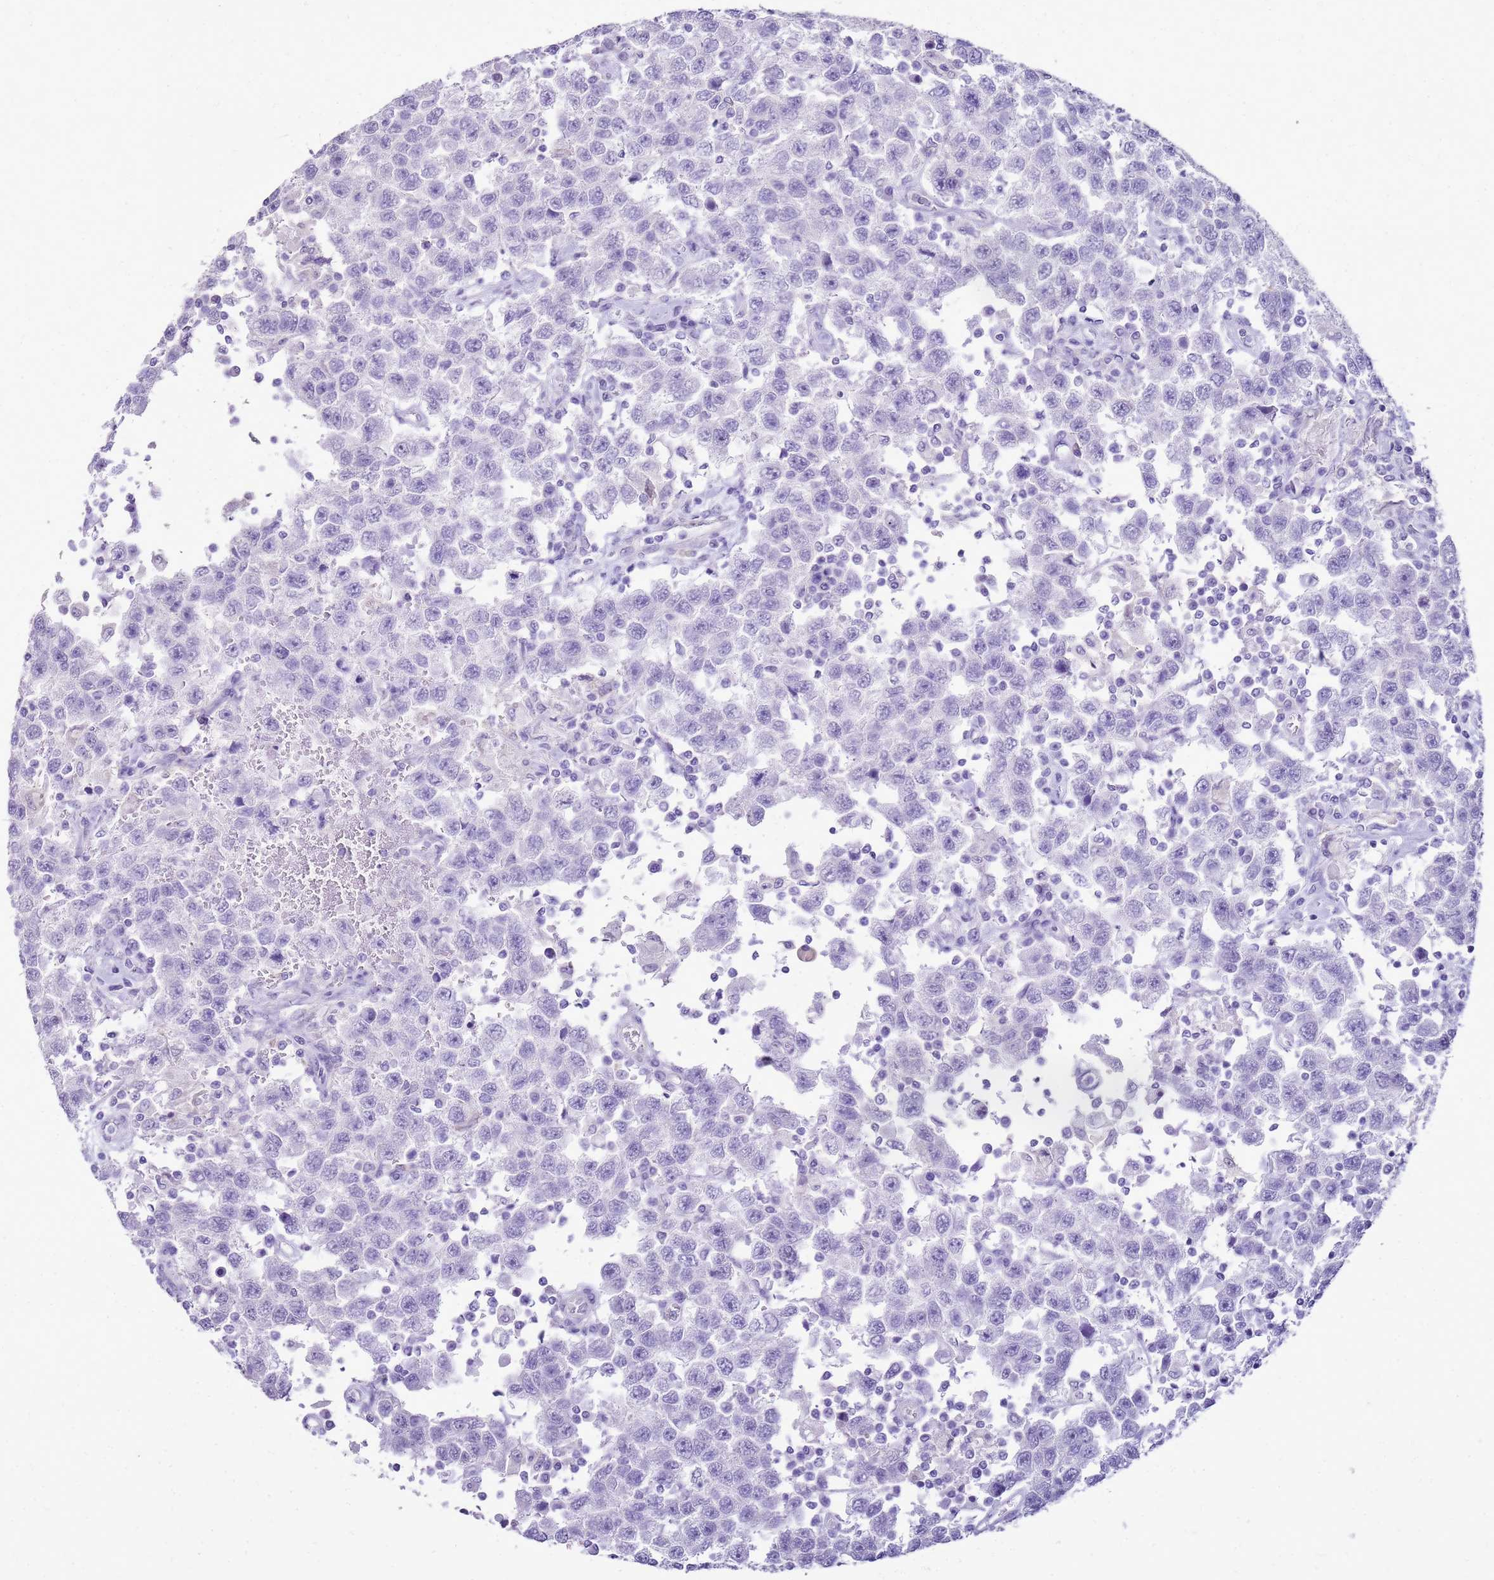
{"staining": {"intensity": "negative", "quantity": "none", "location": "none"}, "tissue": "testis cancer", "cell_type": "Tumor cells", "image_type": "cancer", "snomed": [{"axis": "morphology", "description": "Seminoma, NOS"}, {"axis": "topography", "description": "Testis"}], "caption": "Immunohistochemistry of human testis seminoma reveals no expression in tumor cells.", "gene": "SULT1E1", "patient": {"sex": "male", "age": 41}}